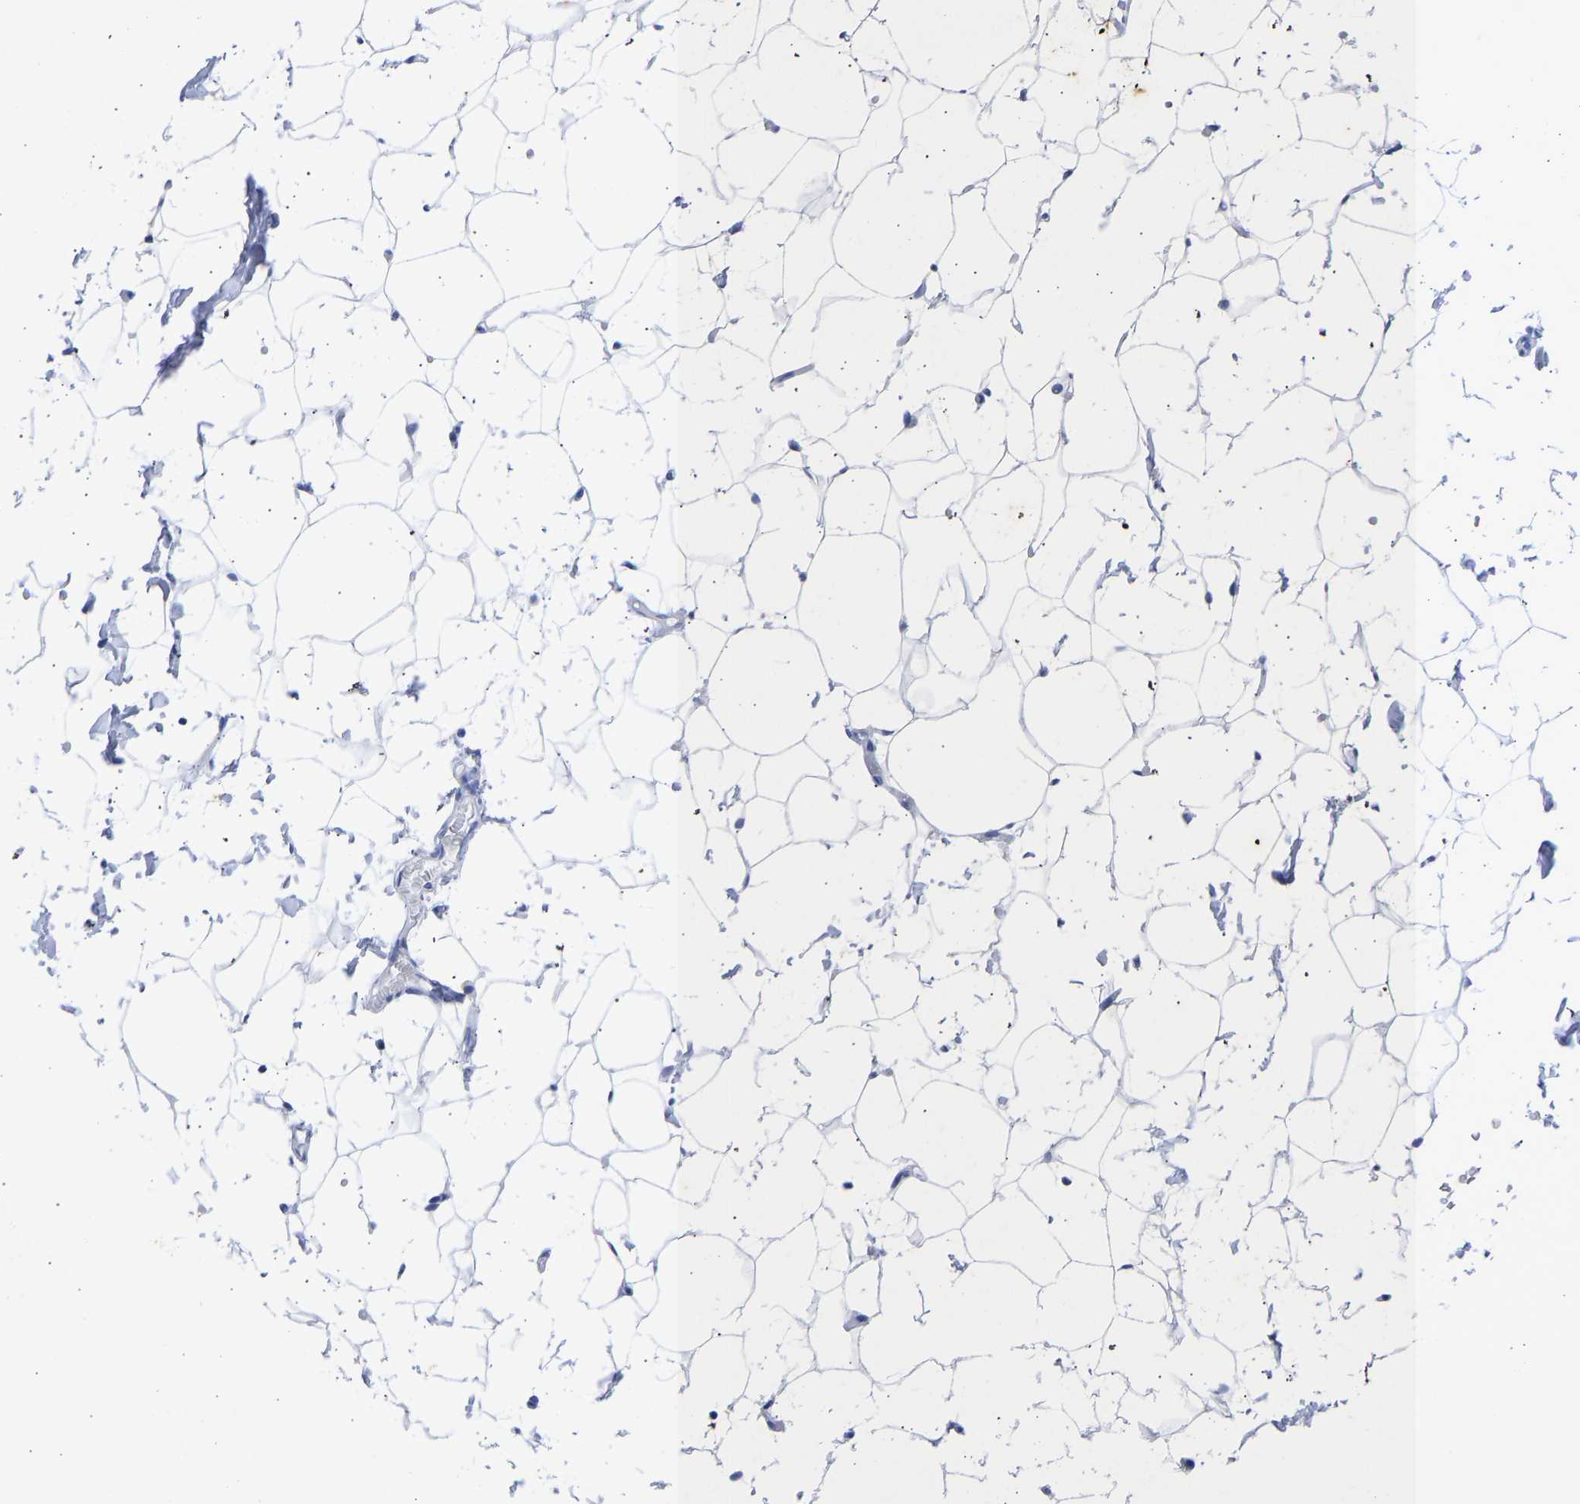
{"staining": {"intensity": "negative", "quantity": "none", "location": "none"}, "tissue": "adipose tissue", "cell_type": "Adipocytes", "image_type": "normal", "snomed": [{"axis": "morphology", "description": "Normal tissue, NOS"}, {"axis": "topography", "description": "Breast"}, {"axis": "topography", "description": "Soft tissue"}], "caption": "DAB immunohistochemical staining of benign human adipose tissue displays no significant staining in adipocytes.", "gene": "KRT1", "patient": {"sex": "female", "age": 75}}